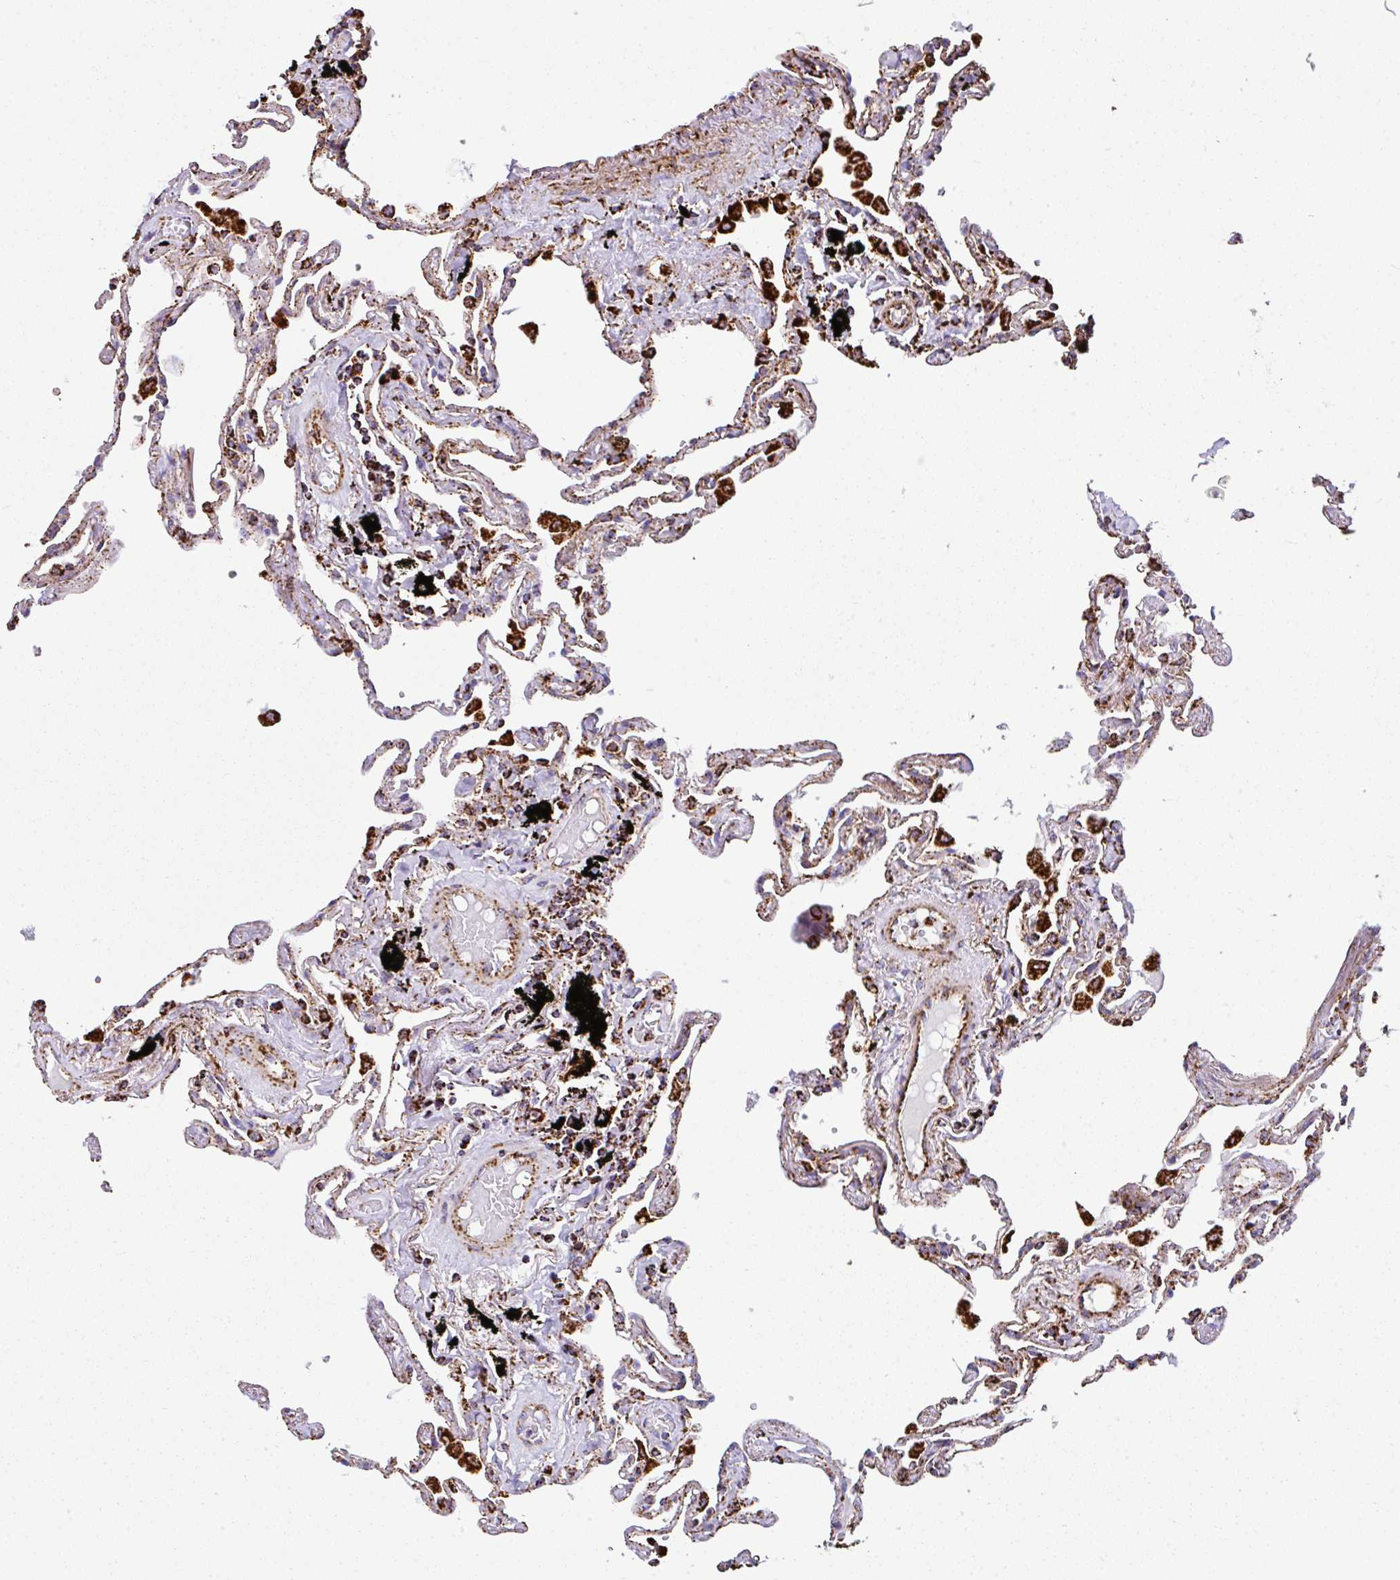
{"staining": {"intensity": "strong", "quantity": "25%-75%", "location": "cytoplasmic/membranous"}, "tissue": "lung", "cell_type": "Alveolar cells", "image_type": "normal", "snomed": [{"axis": "morphology", "description": "Normal tissue, NOS"}, {"axis": "topography", "description": "Lung"}], "caption": "Immunohistochemistry (IHC) (DAB) staining of normal human lung reveals strong cytoplasmic/membranous protein positivity in approximately 25%-75% of alveolar cells.", "gene": "ANKRD33B", "patient": {"sex": "female", "age": 67}}